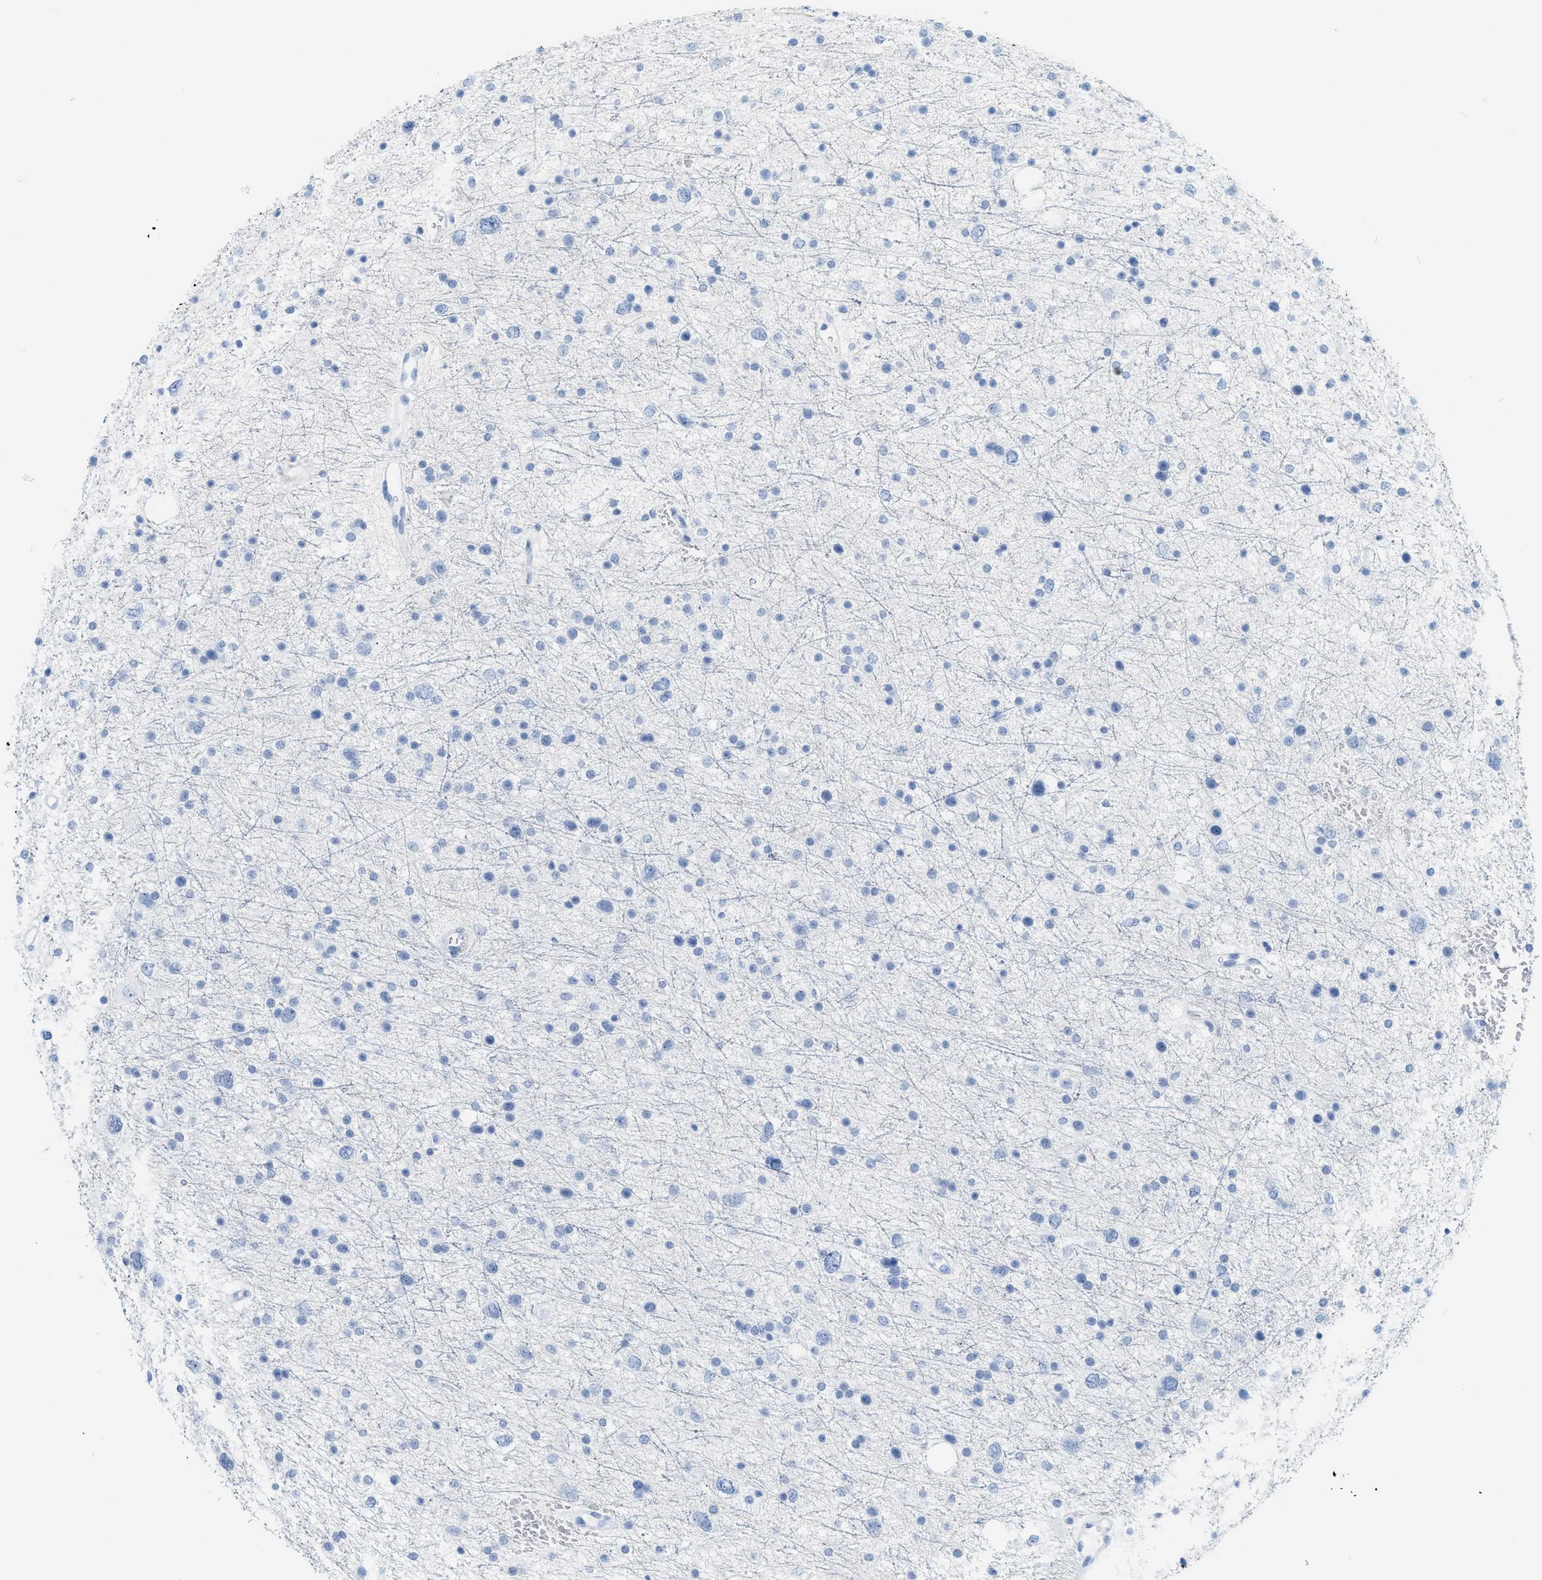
{"staining": {"intensity": "negative", "quantity": "none", "location": "none"}, "tissue": "glioma", "cell_type": "Tumor cells", "image_type": "cancer", "snomed": [{"axis": "morphology", "description": "Glioma, malignant, Low grade"}, {"axis": "topography", "description": "Brain"}], "caption": "A high-resolution micrograph shows immunohistochemistry staining of malignant glioma (low-grade), which exhibits no significant expression in tumor cells.", "gene": "DES", "patient": {"sex": "female", "age": 37}}